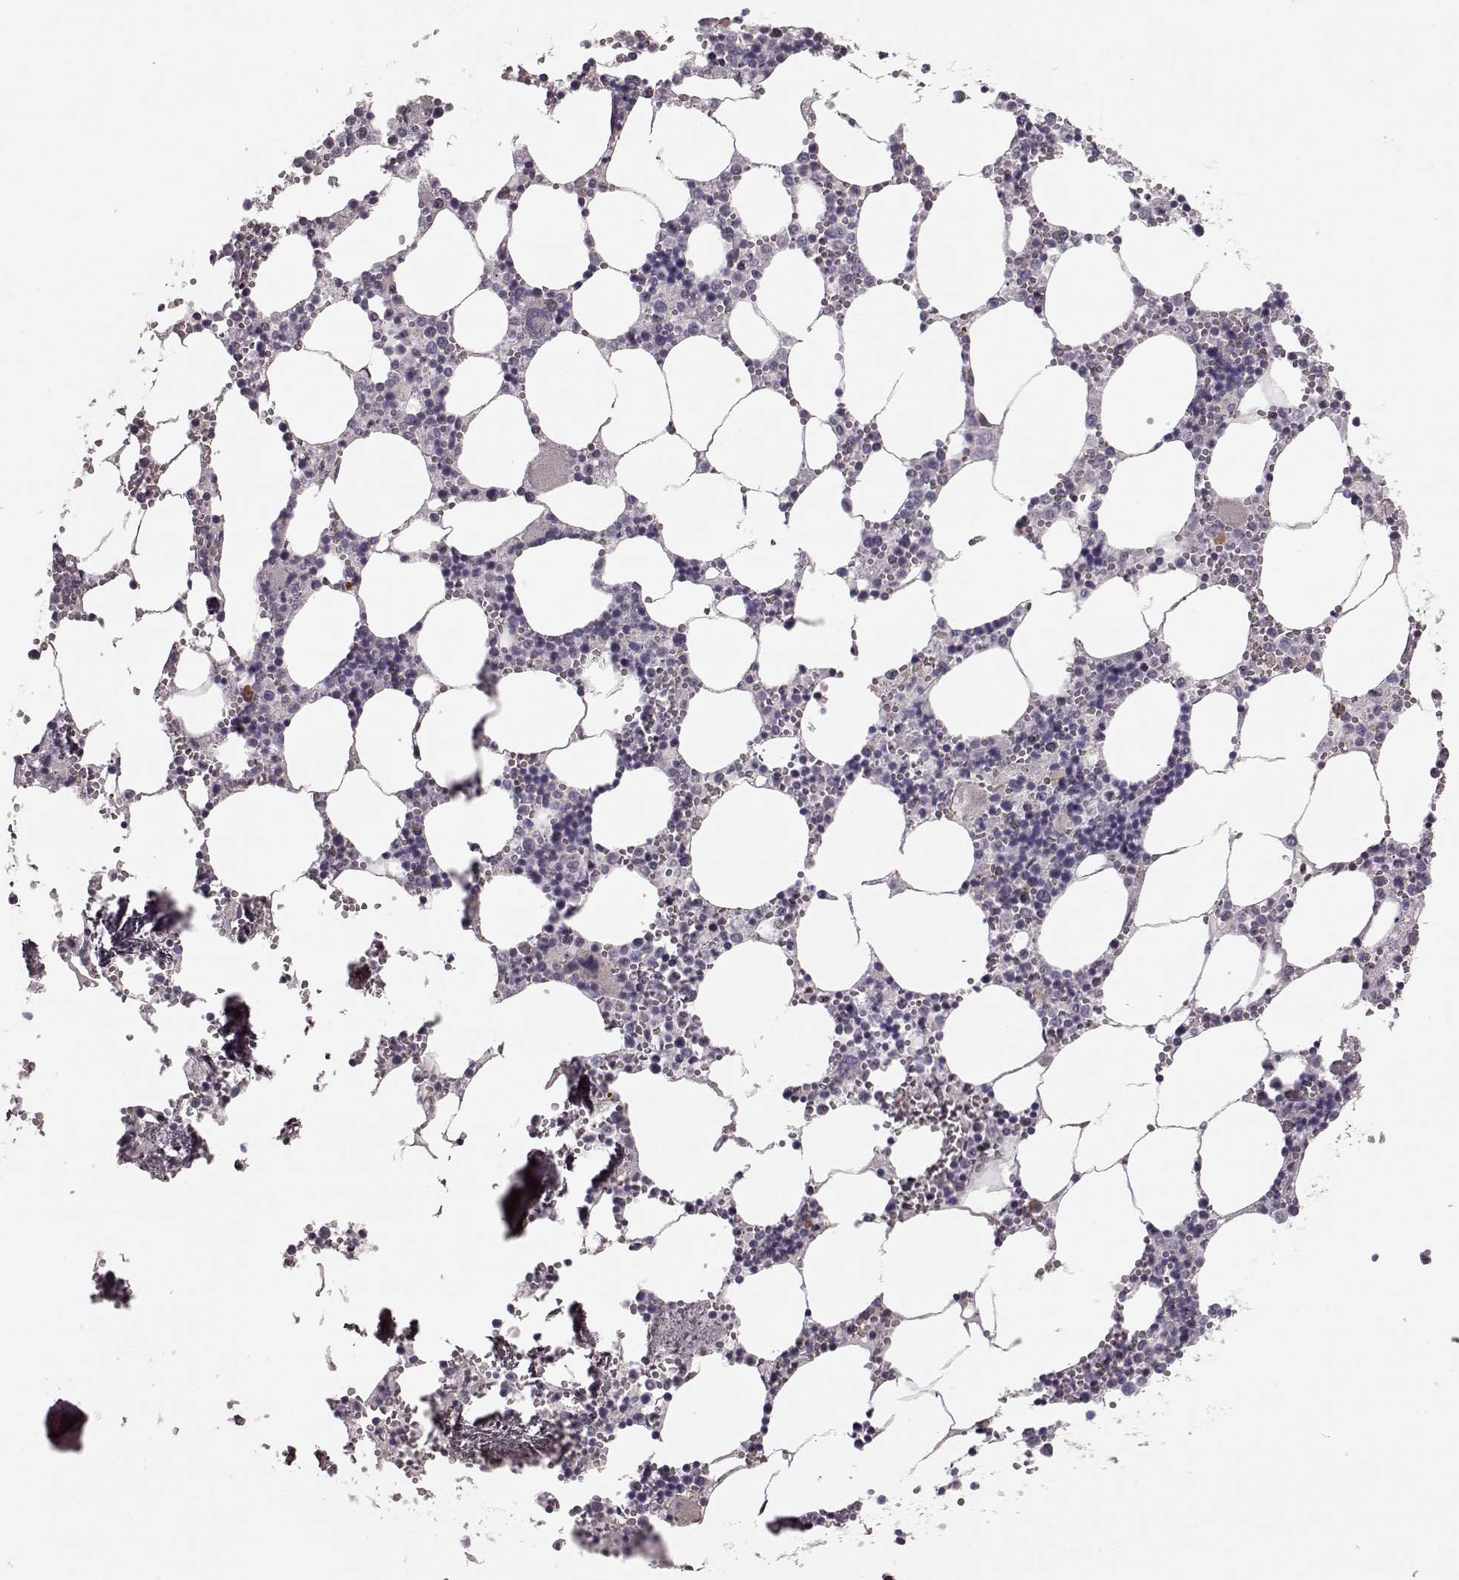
{"staining": {"intensity": "negative", "quantity": "none", "location": "none"}, "tissue": "bone marrow", "cell_type": "Hematopoietic cells", "image_type": "normal", "snomed": [{"axis": "morphology", "description": "Normal tissue, NOS"}, {"axis": "topography", "description": "Bone marrow"}], "caption": "Protein analysis of normal bone marrow shows no significant staining in hematopoietic cells.", "gene": "PDCD1", "patient": {"sex": "male", "age": 54}}